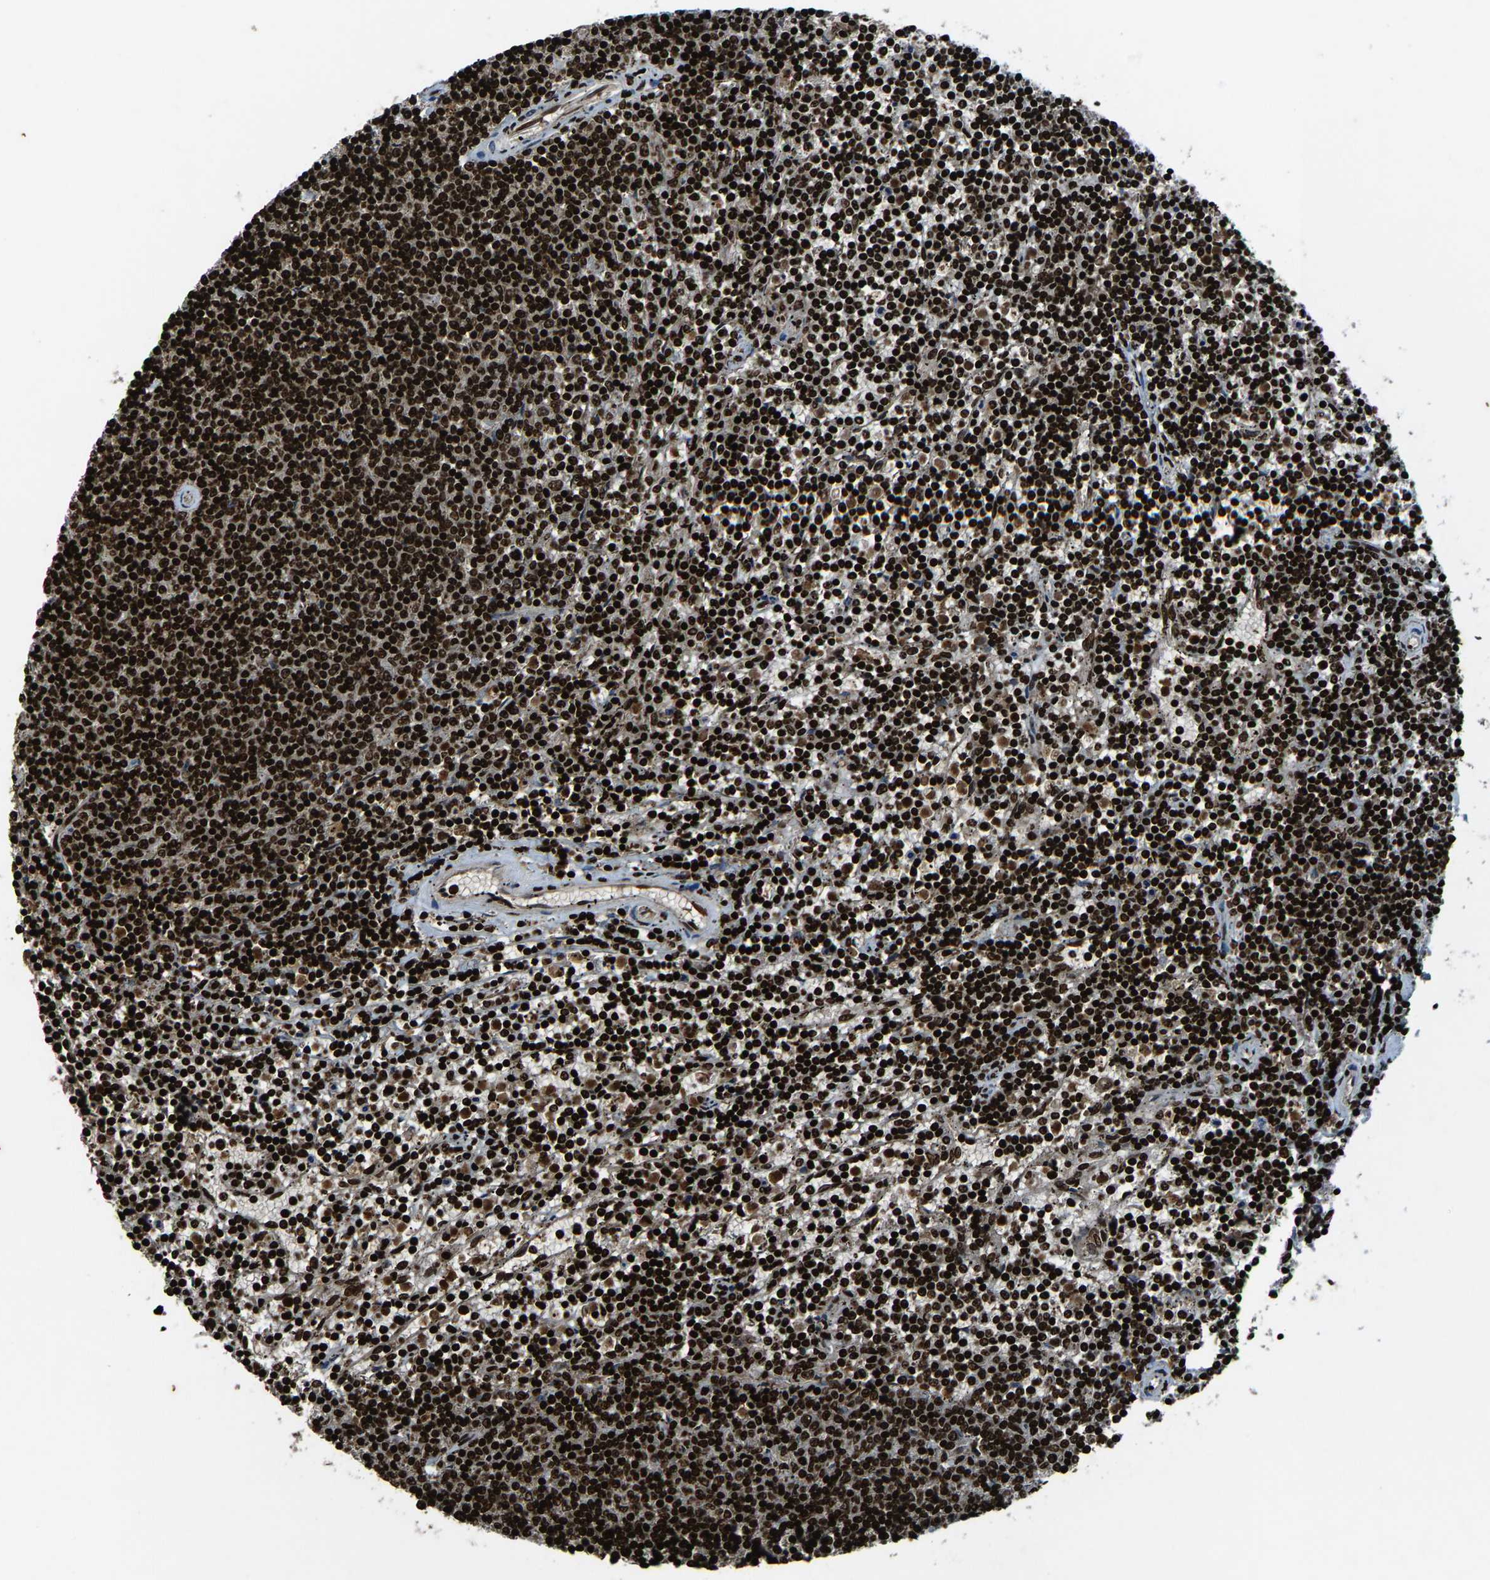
{"staining": {"intensity": "strong", "quantity": ">75%", "location": "nuclear"}, "tissue": "lymphoma", "cell_type": "Tumor cells", "image_type": "cancer", "snomed": [{"axis": "morphology", "description": "Malignant lymphoma, non-Hodgkin's type, Low grade"}, {"axis": "topography", "description": "Spleen"}], "caption": "Strong nuclear protein staining is present in about >75% of tumor cells in lymphoma.", "gene": "H4C1", "patient": {"sex": "female", "age": 50}}